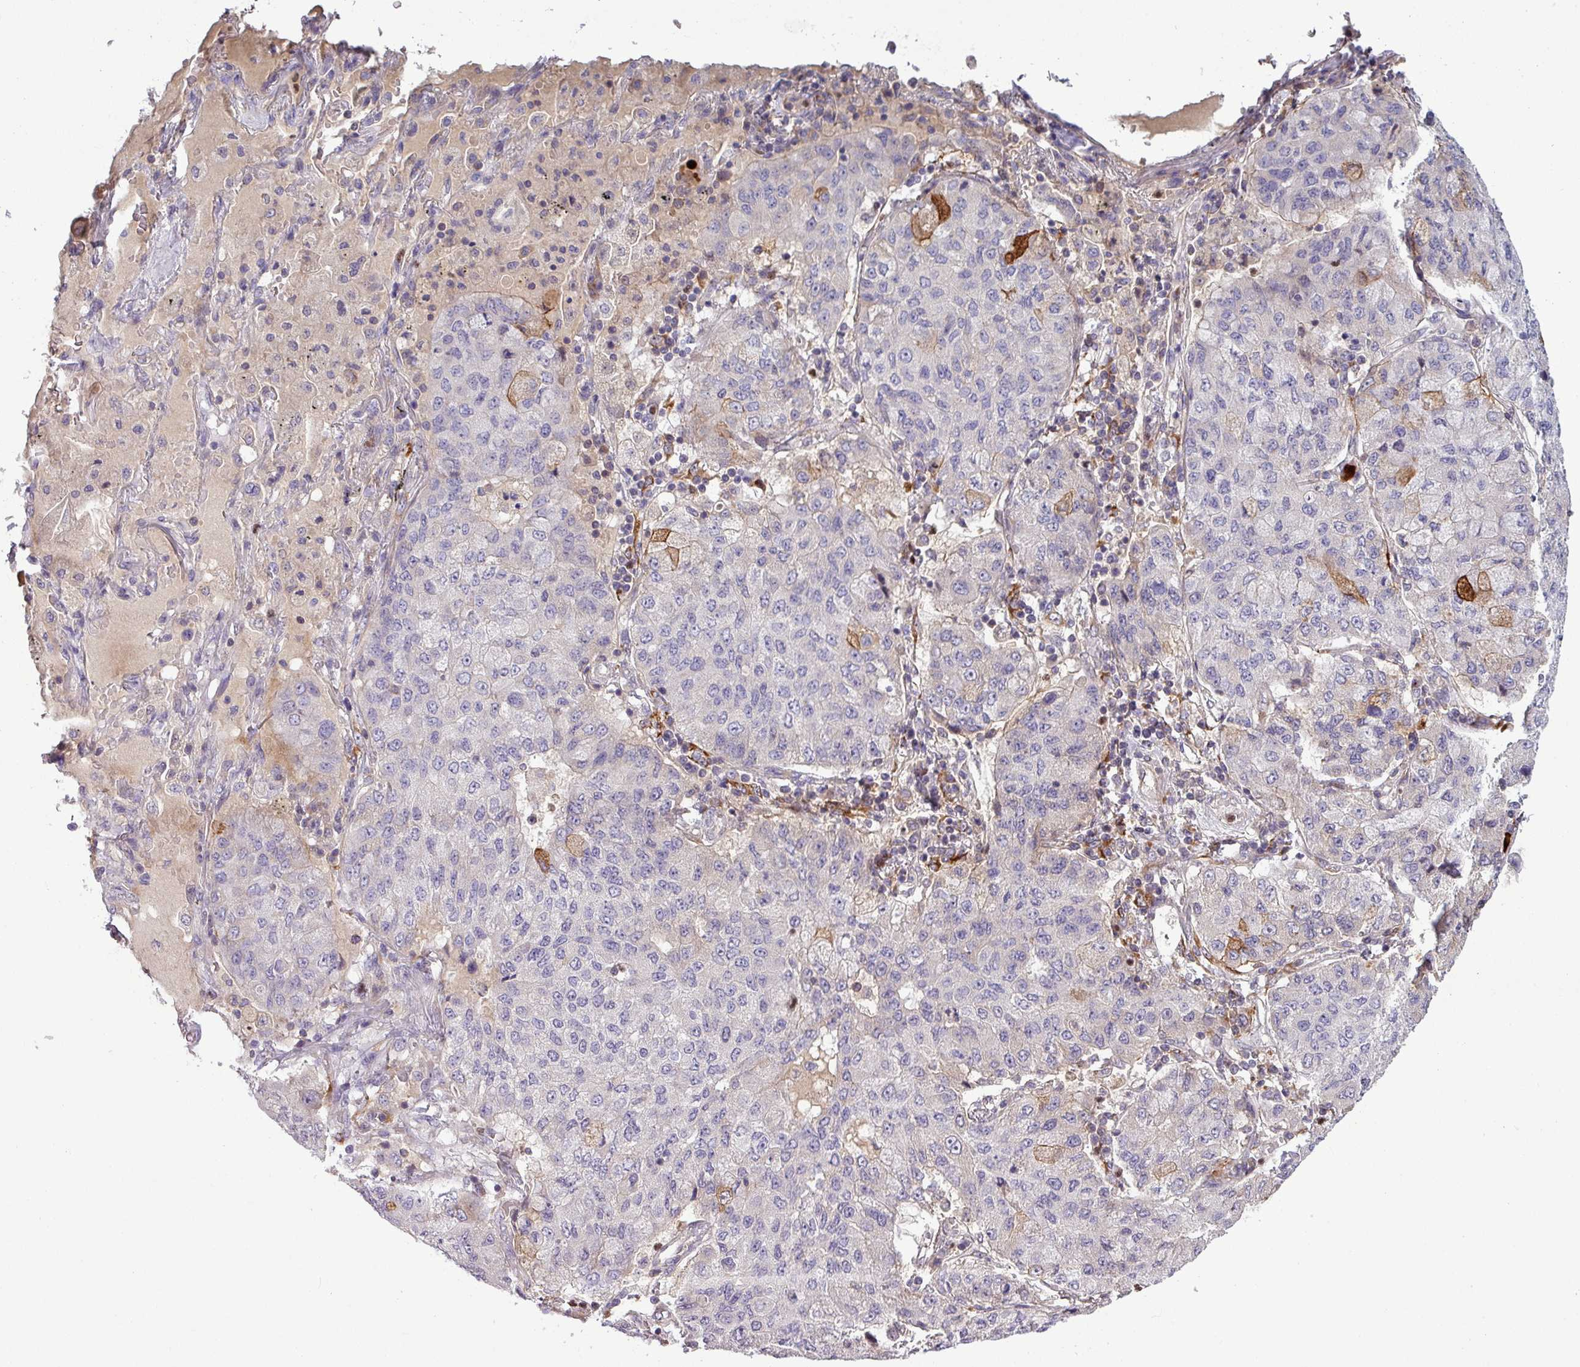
{"staining": {"intensity": "negative", "quantity": "none", "location": "none"}, "tissue": "lung cancer", "cell_type": "Tumor cells", "image_type": "cancer", "snomed": [{"axis": "morphology", "description": "Squamous cell carcinoma, NOS"}, {"axis": "topography", "description": "Lung"}], "caption": "Immunohistochemistry (IHC) photomicrograph of neoplastic tissue: lung cancer stained with DAB demonstrates no significant protein positivity in tumor cells. (DAB (3,3'-diaminobenzidine) immunohistochemistry, high magnification).", "gene": "PAPLN", "patient": {"sex": "male", "age": 74}}